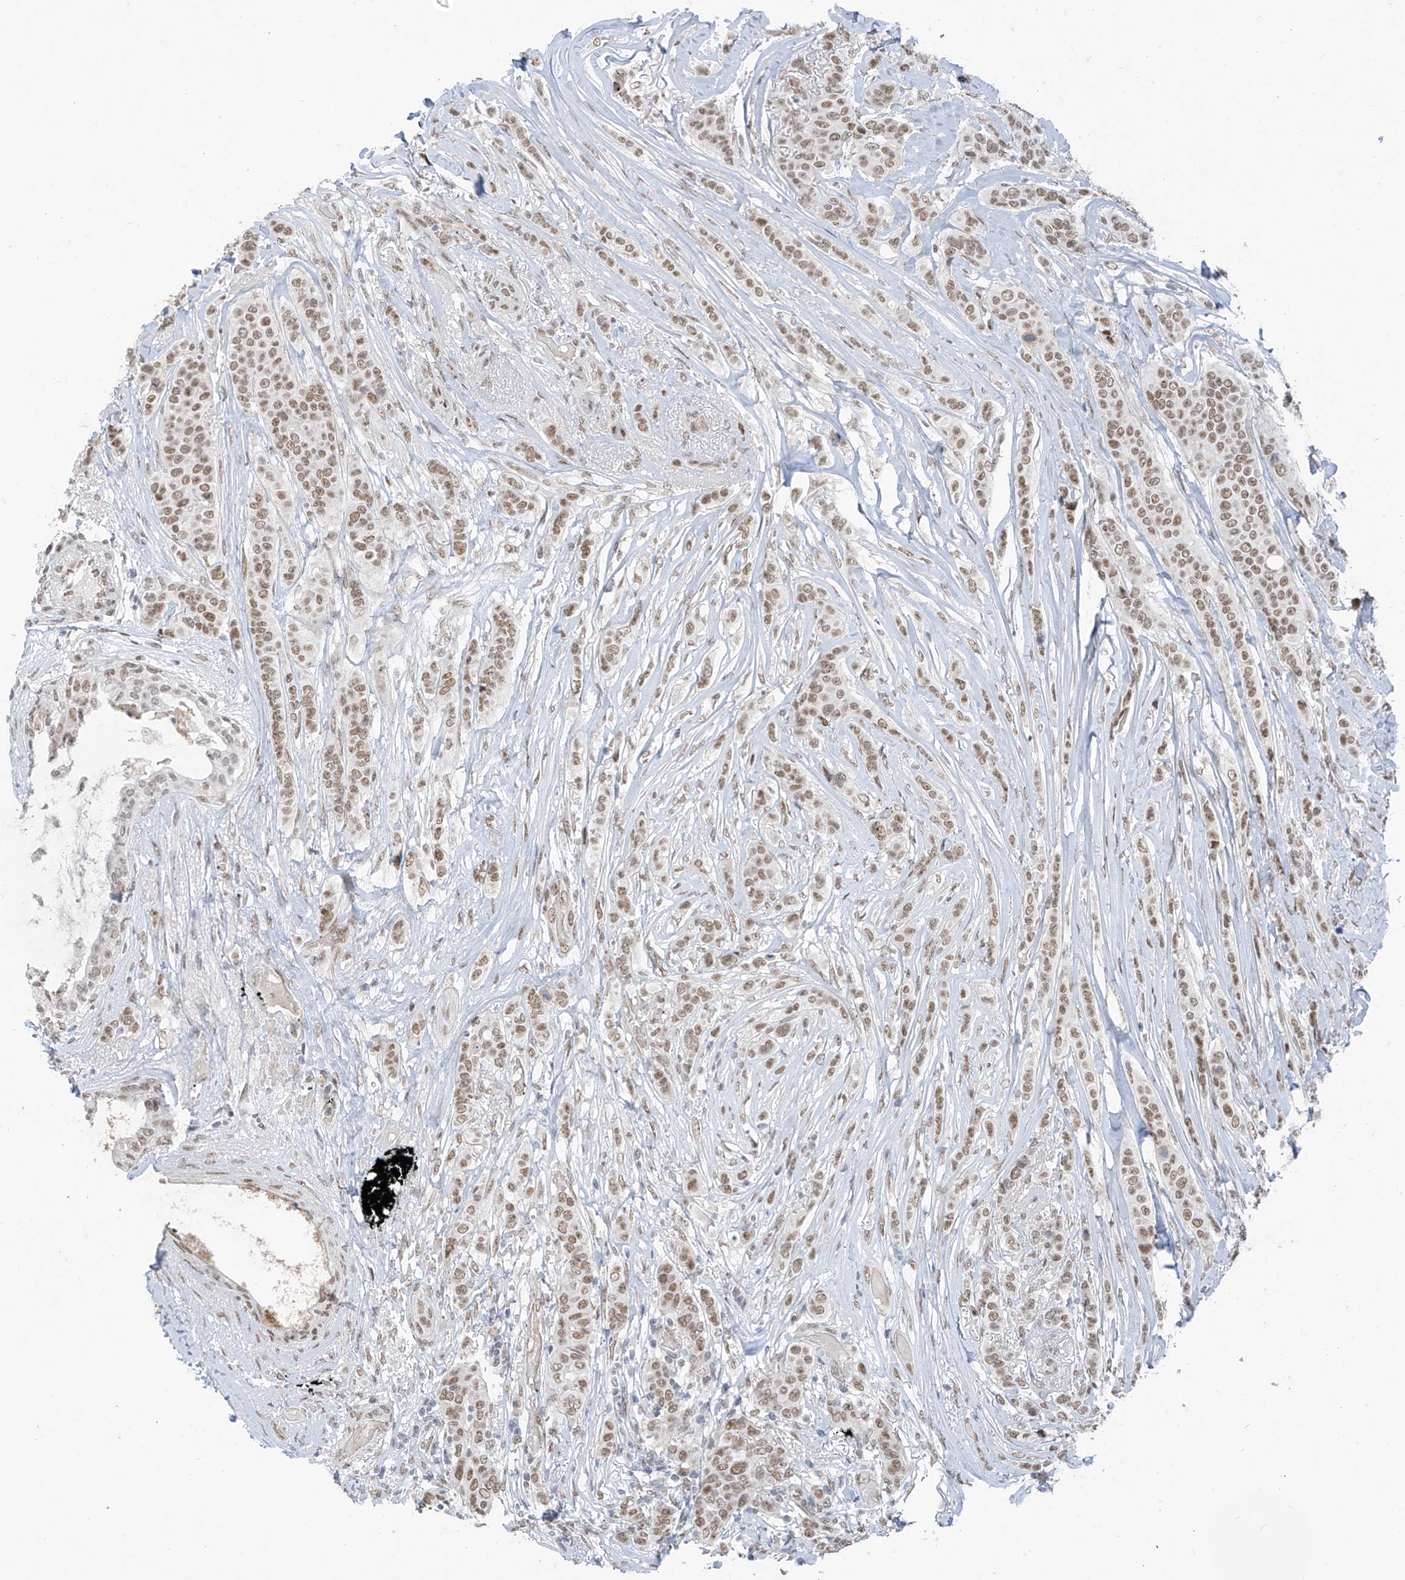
{"staining": {"intensity": "moderate", "quantity": ">75%", "location": "nuclear"}, "tissue": "breast cancer", "cell_type": "Tumor cells", "image_type": "cancer", "snomed": [{"axis": "morphology", "description": "Lobular carcinoma"}, {"axis": "topography", "description": "Breast"}], "caption": "A medium amount of moderate nuclear positivity is present in approximately >75% of tumor cells in lobular carcinoma (breast) tissue.", "gene": "MCM9", "patient": {"sex": "female", "age": 51}}